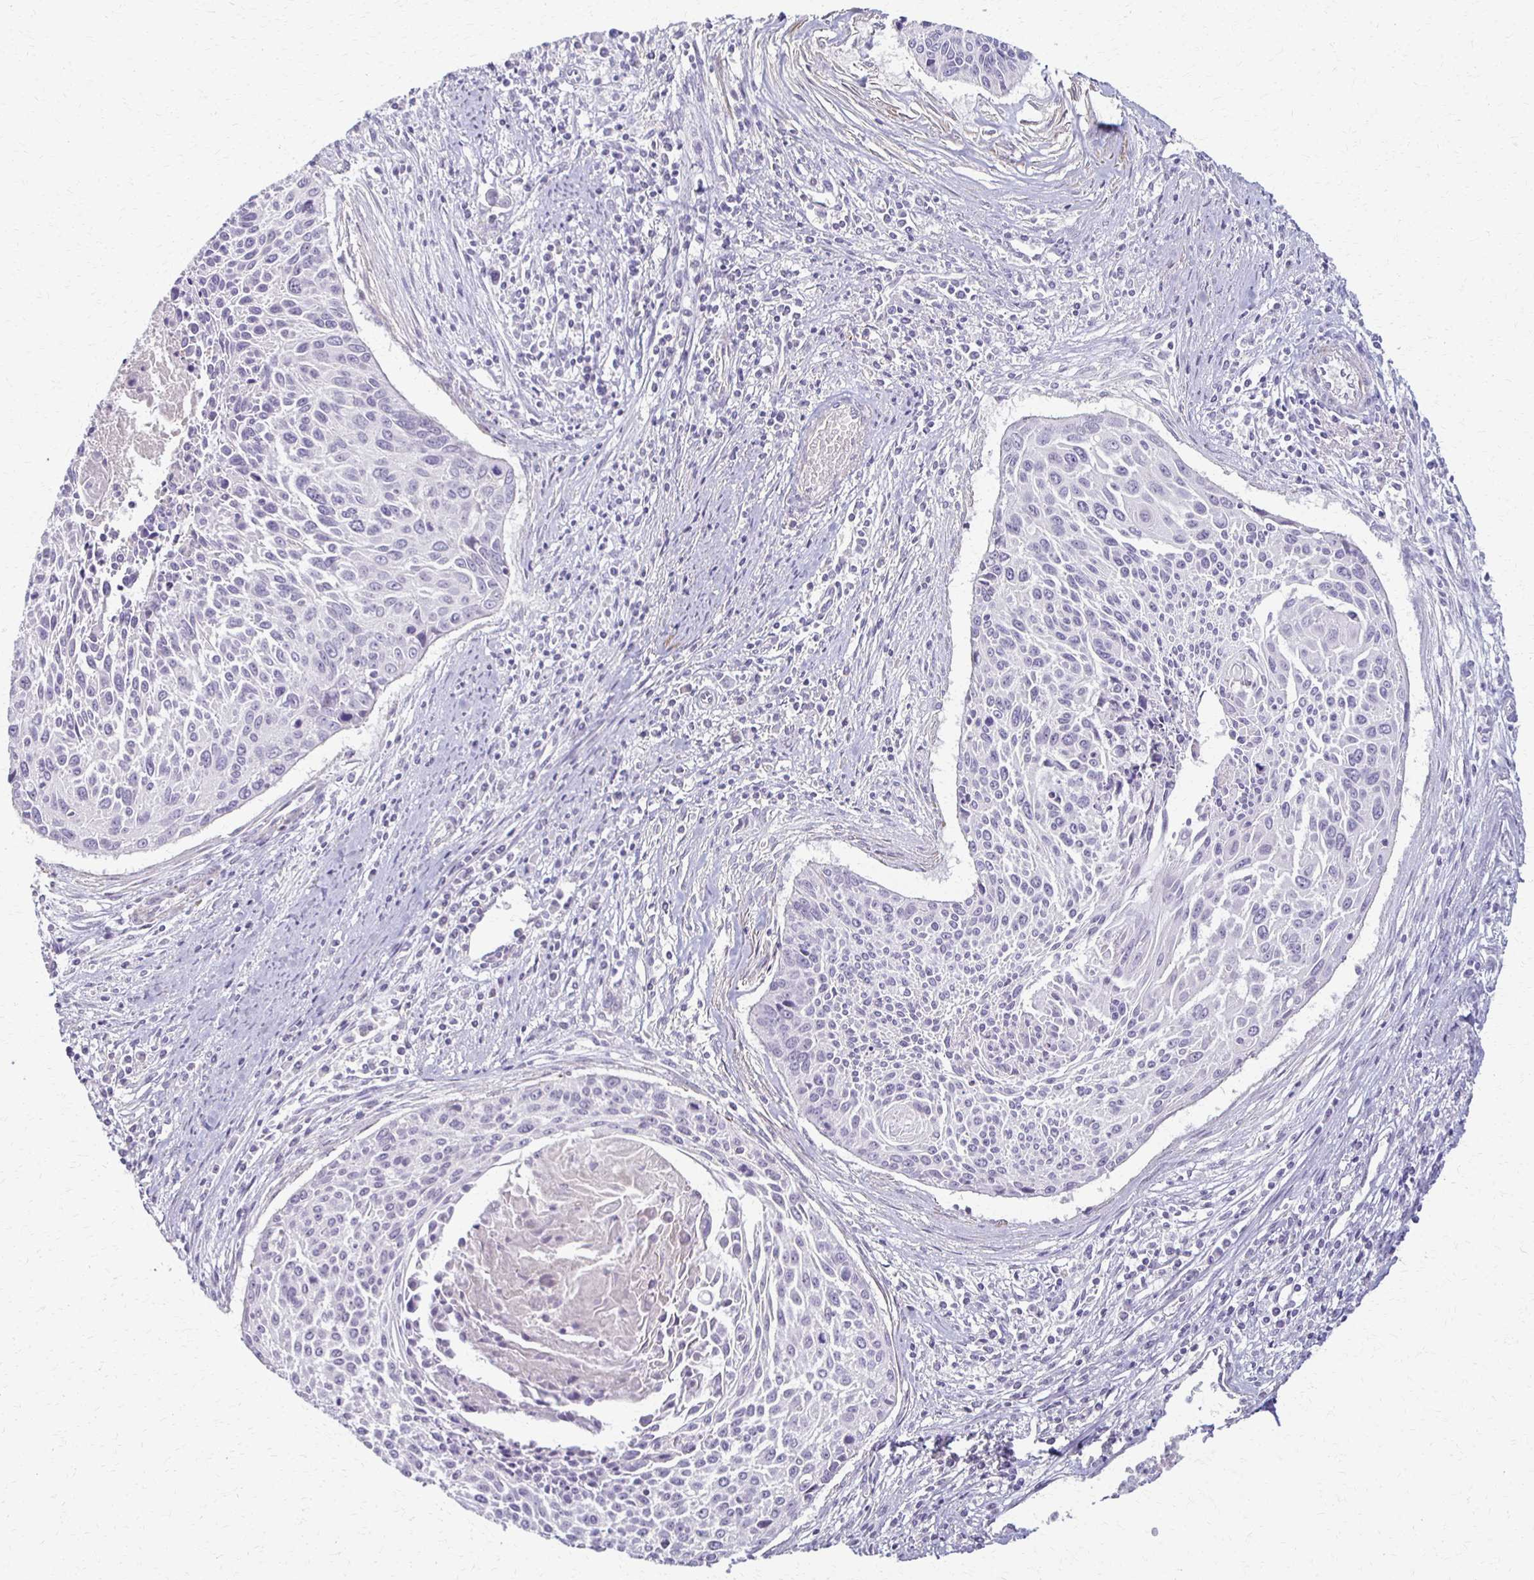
{"staining": {"intensity": "negative", "quantity": "none", "location": "none"}, "tissue": "cervical cancer", "cell_type": "Tumor cells", "image_type": "cancer", "snomed": [{"axis": "morphology", "description": "Squamous cell carcinoma, NOS"}, {"axis": "topography", "description": "Cervix"}], "caption": "This image is of cervical squamous cell carcinoma stained with immunohistochemistry (IHC) to label a protein in brown with the nuclei are counter-stained blue. There is no staining in tumor cells.", "gene": "FOXO4", "patient": {"sex": "female", "age": 55}}